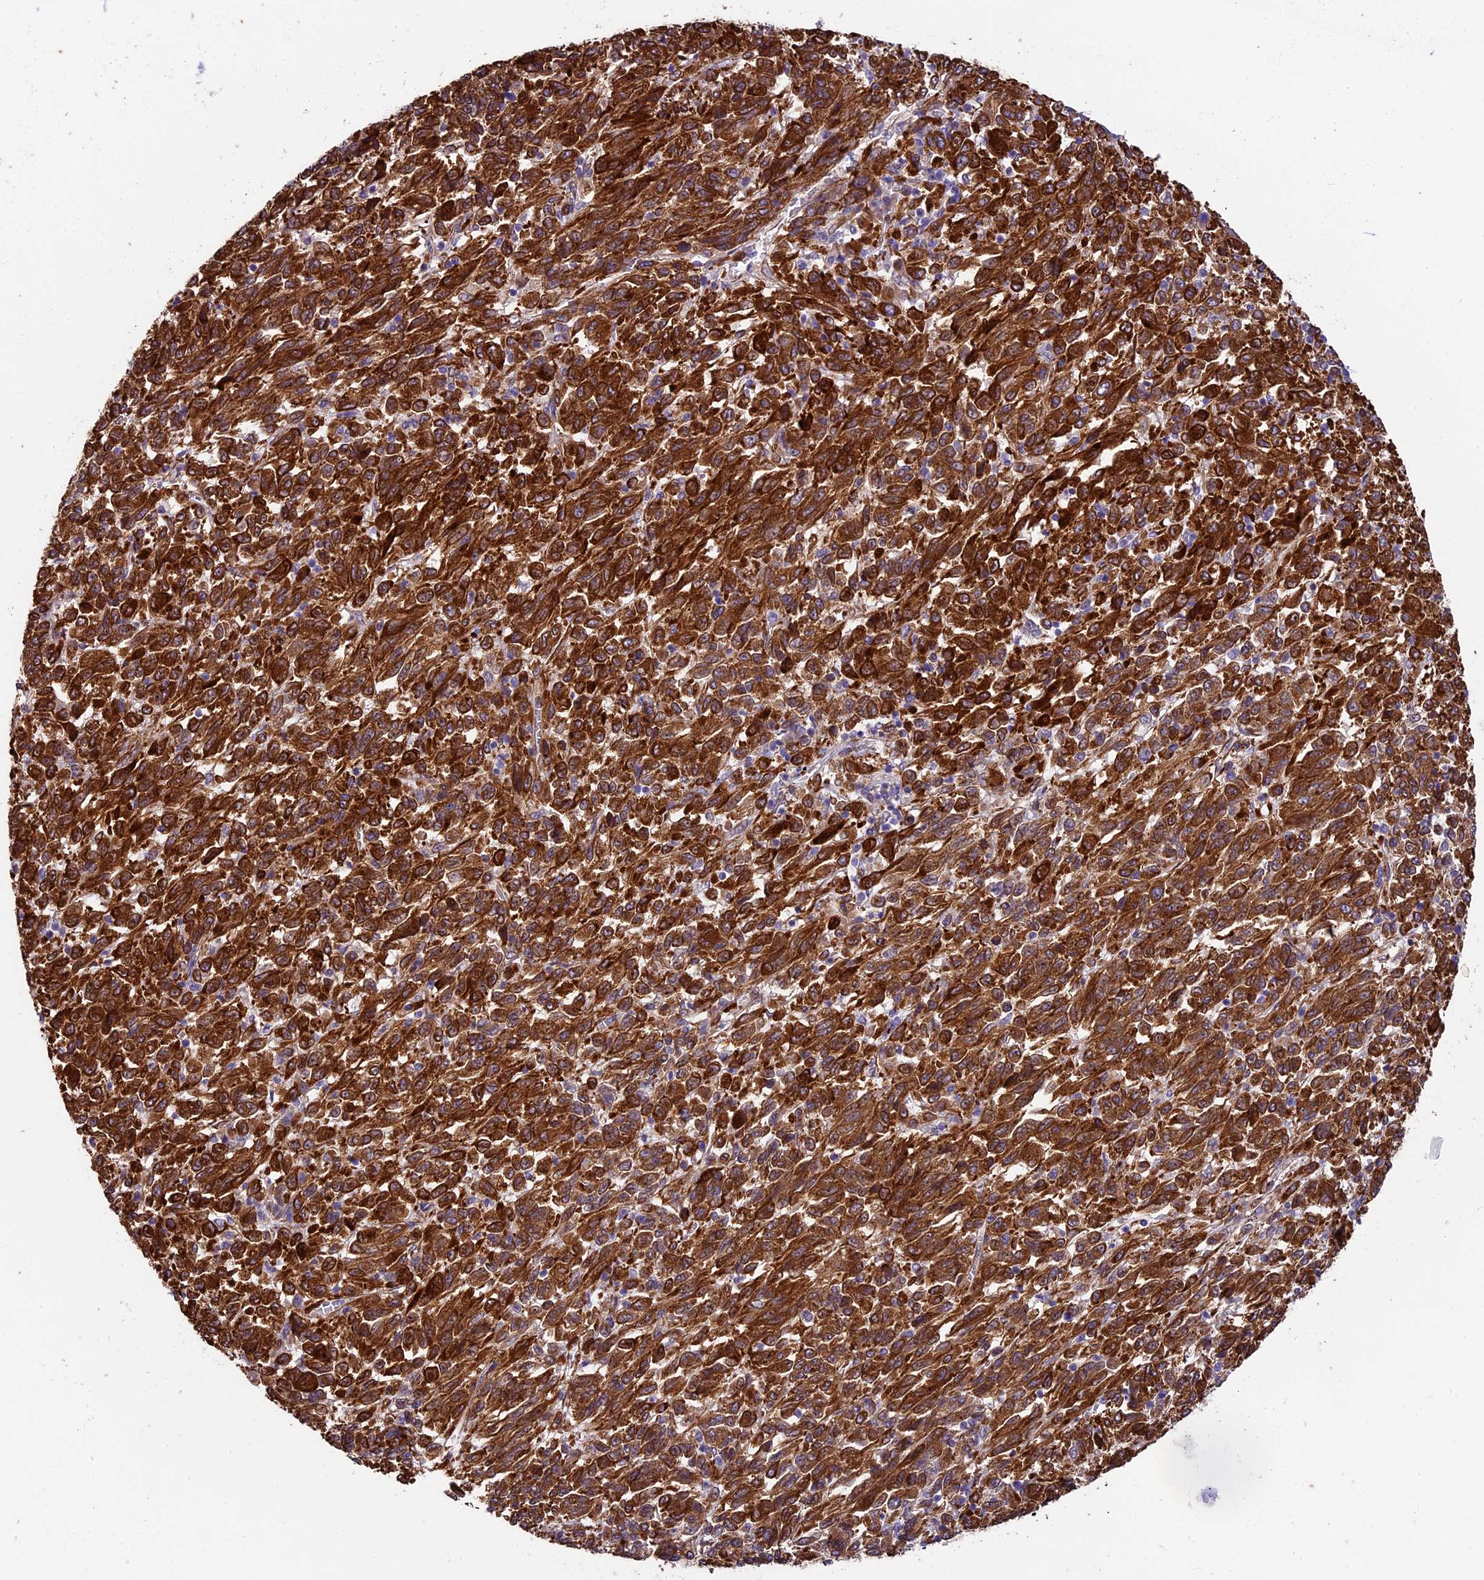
{"staining": {"intensity": "strong", "quantity": ">75%", "location": "cytoplasmic/membranous"}, "tissue": "melanoma", "cell_type": "Tumor cells", "image_type": "cancer", "snomed": [{"axis": "morphology", "description": "Malignant melanoma, Metastatic site"}, {"axis": "topography", "description": "Lung"}], "caption": "Protein staining of melanoma tissue displays strong cytoplasmic/membranous positivity in approximately >75% of tumor cells.", "gene": "LSM7", "patient": {"sex": "male", "age": 64}}